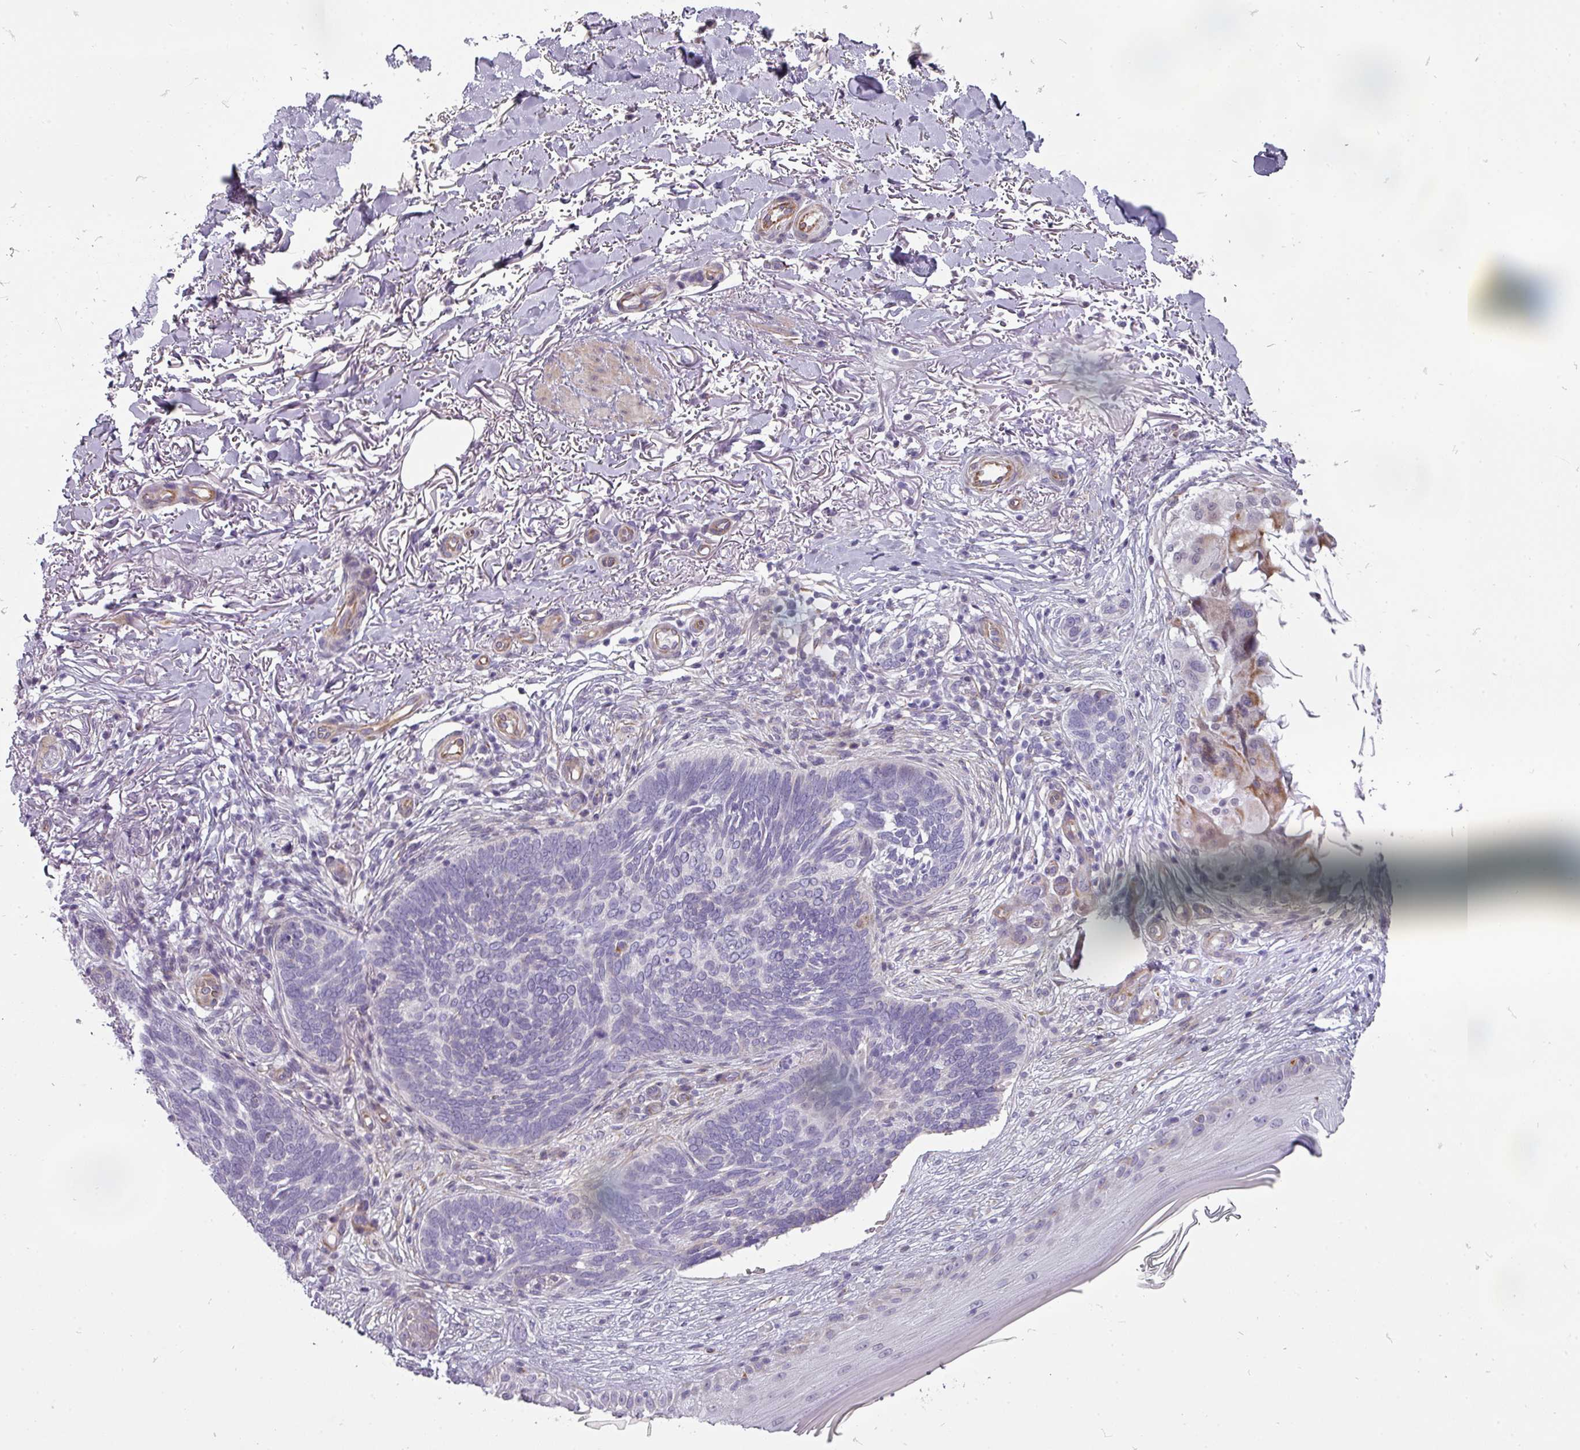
{"staining": {"intensity": "negative", "quantity": "none", "location": "none"}, "tissue": "skin cancer", "cell_type": "Tumor cells", "image_type": "cancer", "snomed": [{"axis": "morphology", "description": "Normal tissue, NOS"}, {"axis": "morphology", "description": "Basal cell carcinoma"}, {"axis": "topography", "description": "Skin"}], "caption": "This is a photomicrograph of immunohistochemistry (IHC) staining of skin basal cell carcinoma, which shows no staining in tumor cells.", "gene": "CHRDL1", "patient": {"sex": "female", "age": 67}}